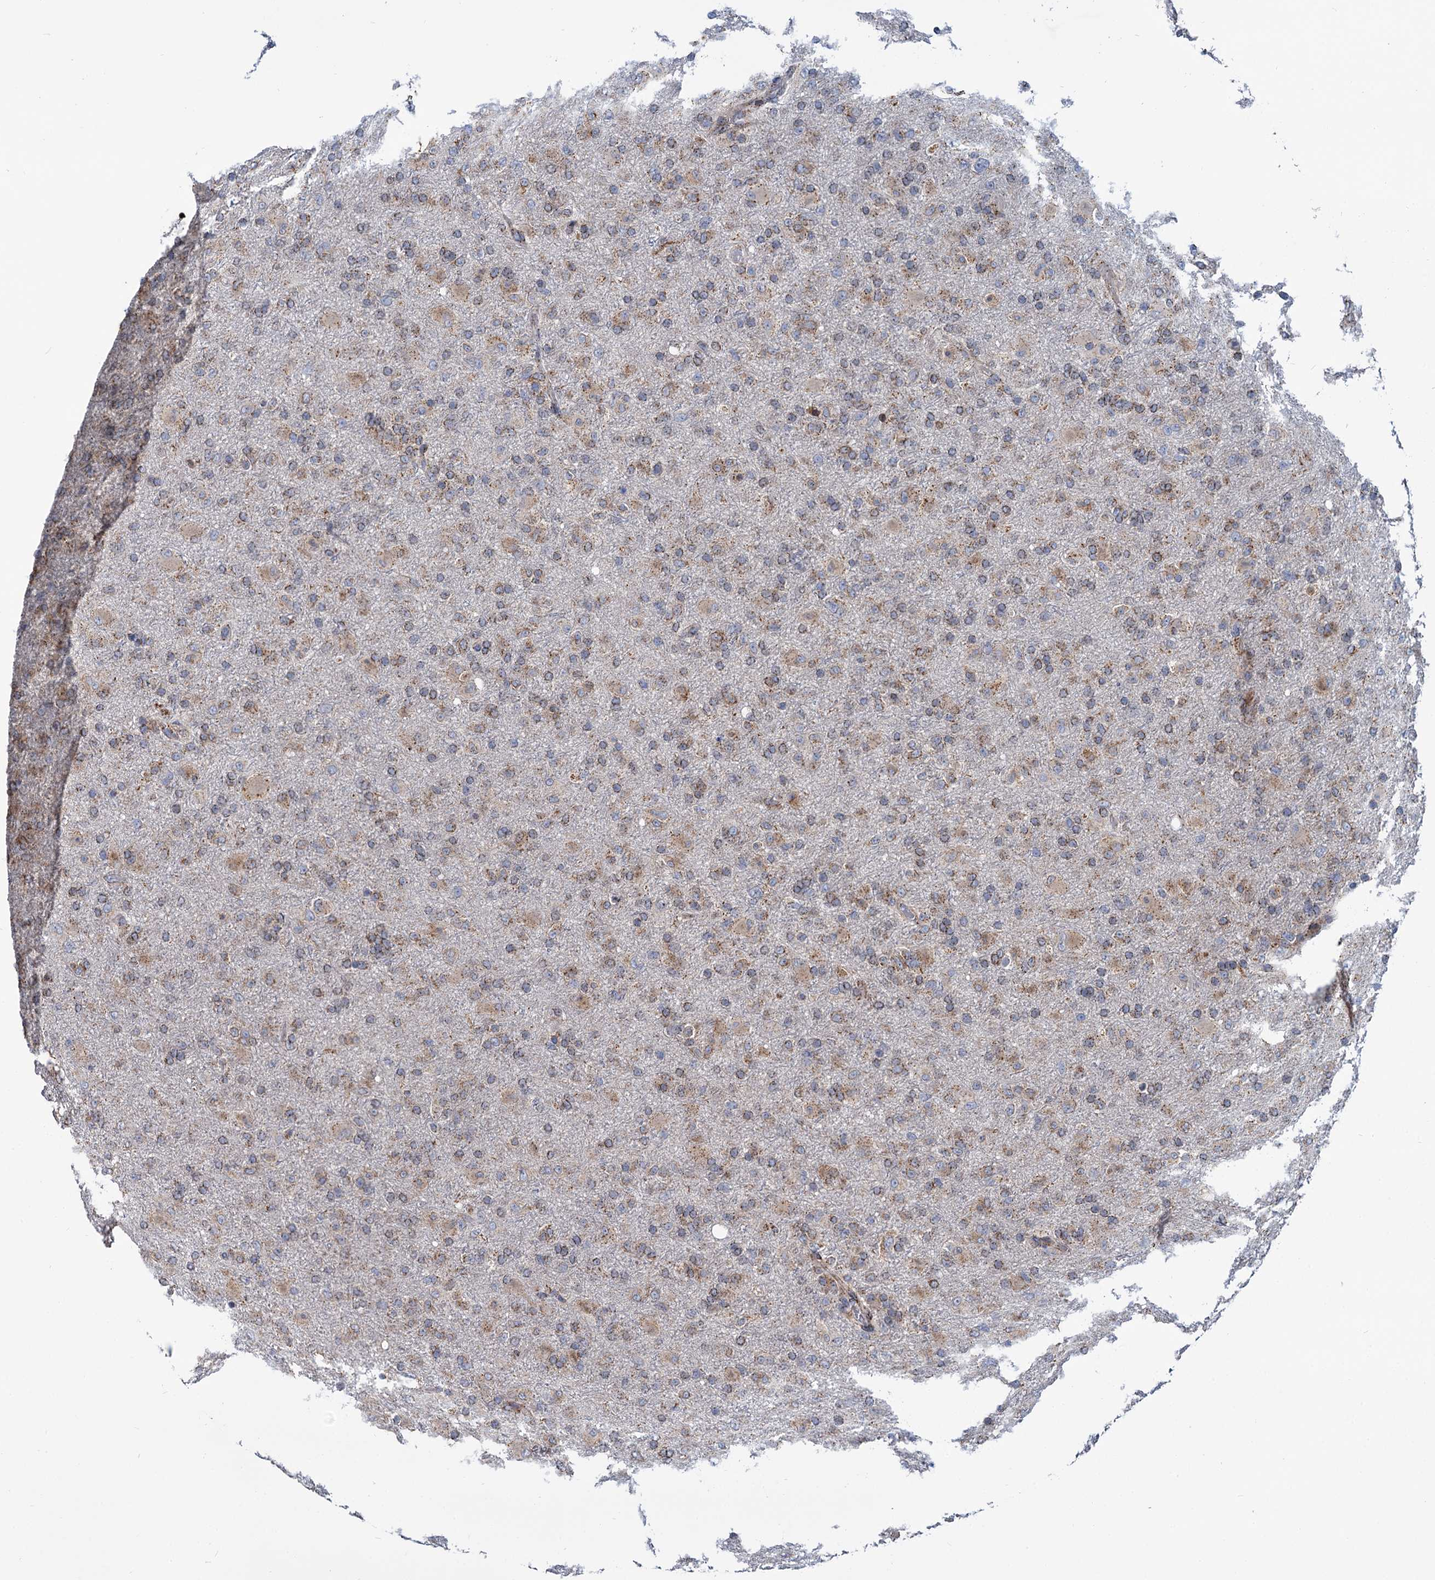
{"staining": {"intensity": "moderate", "quantity": "25%-75%", "location": "cytoplasmic/membranous"}, "tissue": "glioma", "cell_type": "Tumor cells", "image_type": "cancer", "snomed": [{"axis": "morphology", "description": "Glioma, malignant, Low grade"}, {"axis": "topography", "description": "Brain"}], "caption": "Tumor cells reveal moderate cytoplasmic/membranous positivity in about 25%-75% of cells in glioma.", "gene": "SUPT20H", "patient": {"sex": "male", "age": 65}}